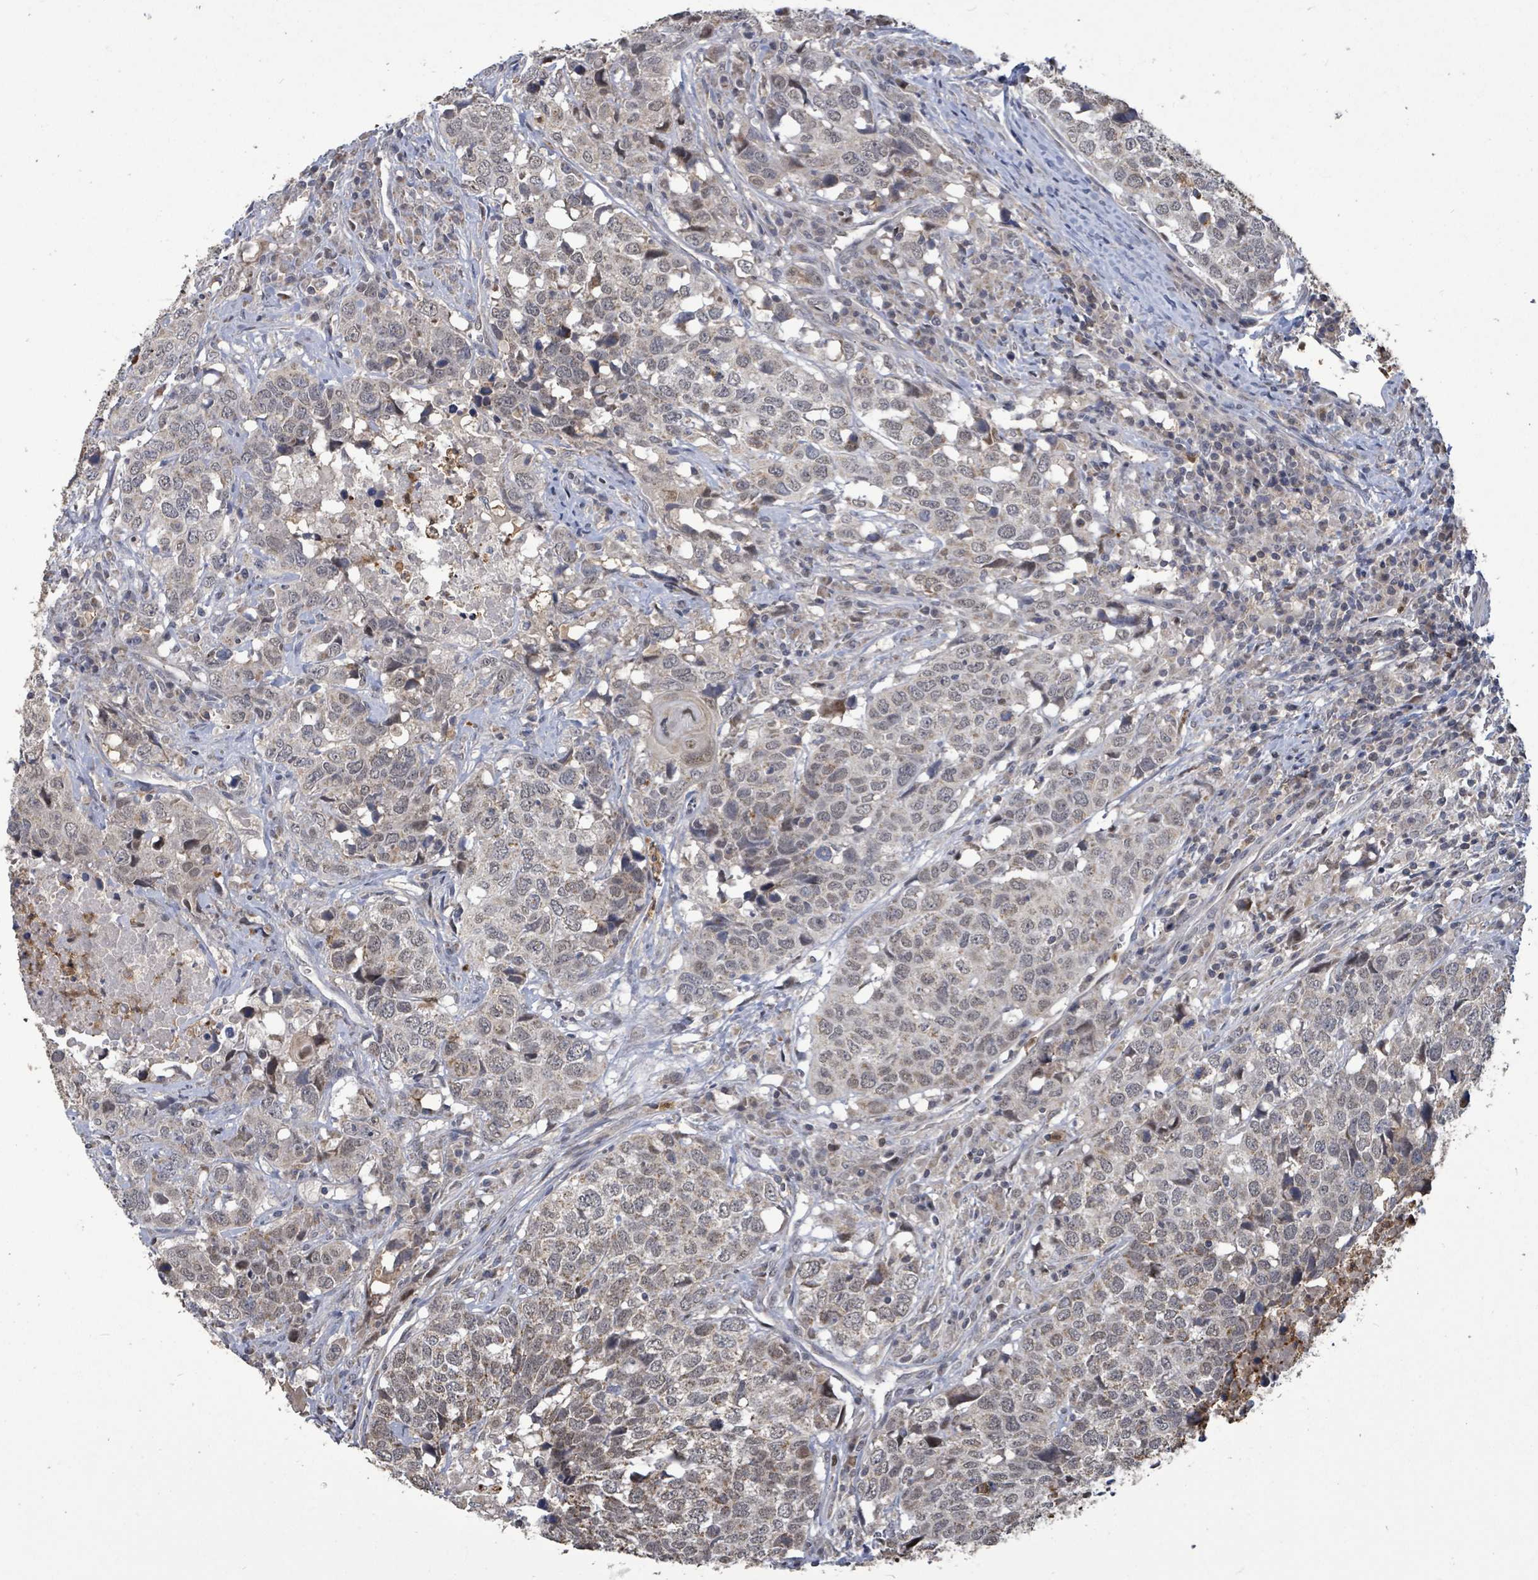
{"staining": {"intensity": "weak", "quantity": "25%-75%", "location": "cytoplasmic/membranous"}, "tissue": "head and neck cancer", "cell_type": "Tumor cells", "image_type": "cancer", "snomed": [{"axis": "morphology", "description": "Normal tissue, NOS"}, {"axis": "morphology", "description": "Squamous cell carcinoma, NOS"}, {"axis": "topography", "description": "Skeletal muscle"}, {"axis": "topography", "description": "Vascular tissue"}, {"axis": "topography", "description": "Peripheral nerve tissue"}, {"axis": "topography", "description": "Head-Neck"}], "caption": "DAB immunohistochemical staining of head and neck squamous cell carcinoma shows weak cytoplasmic/membranous protein expression in approximately 25%-75% of tumor cells.", "gene": "COQ6", "patient": {"sex": "male", "age": 66}}